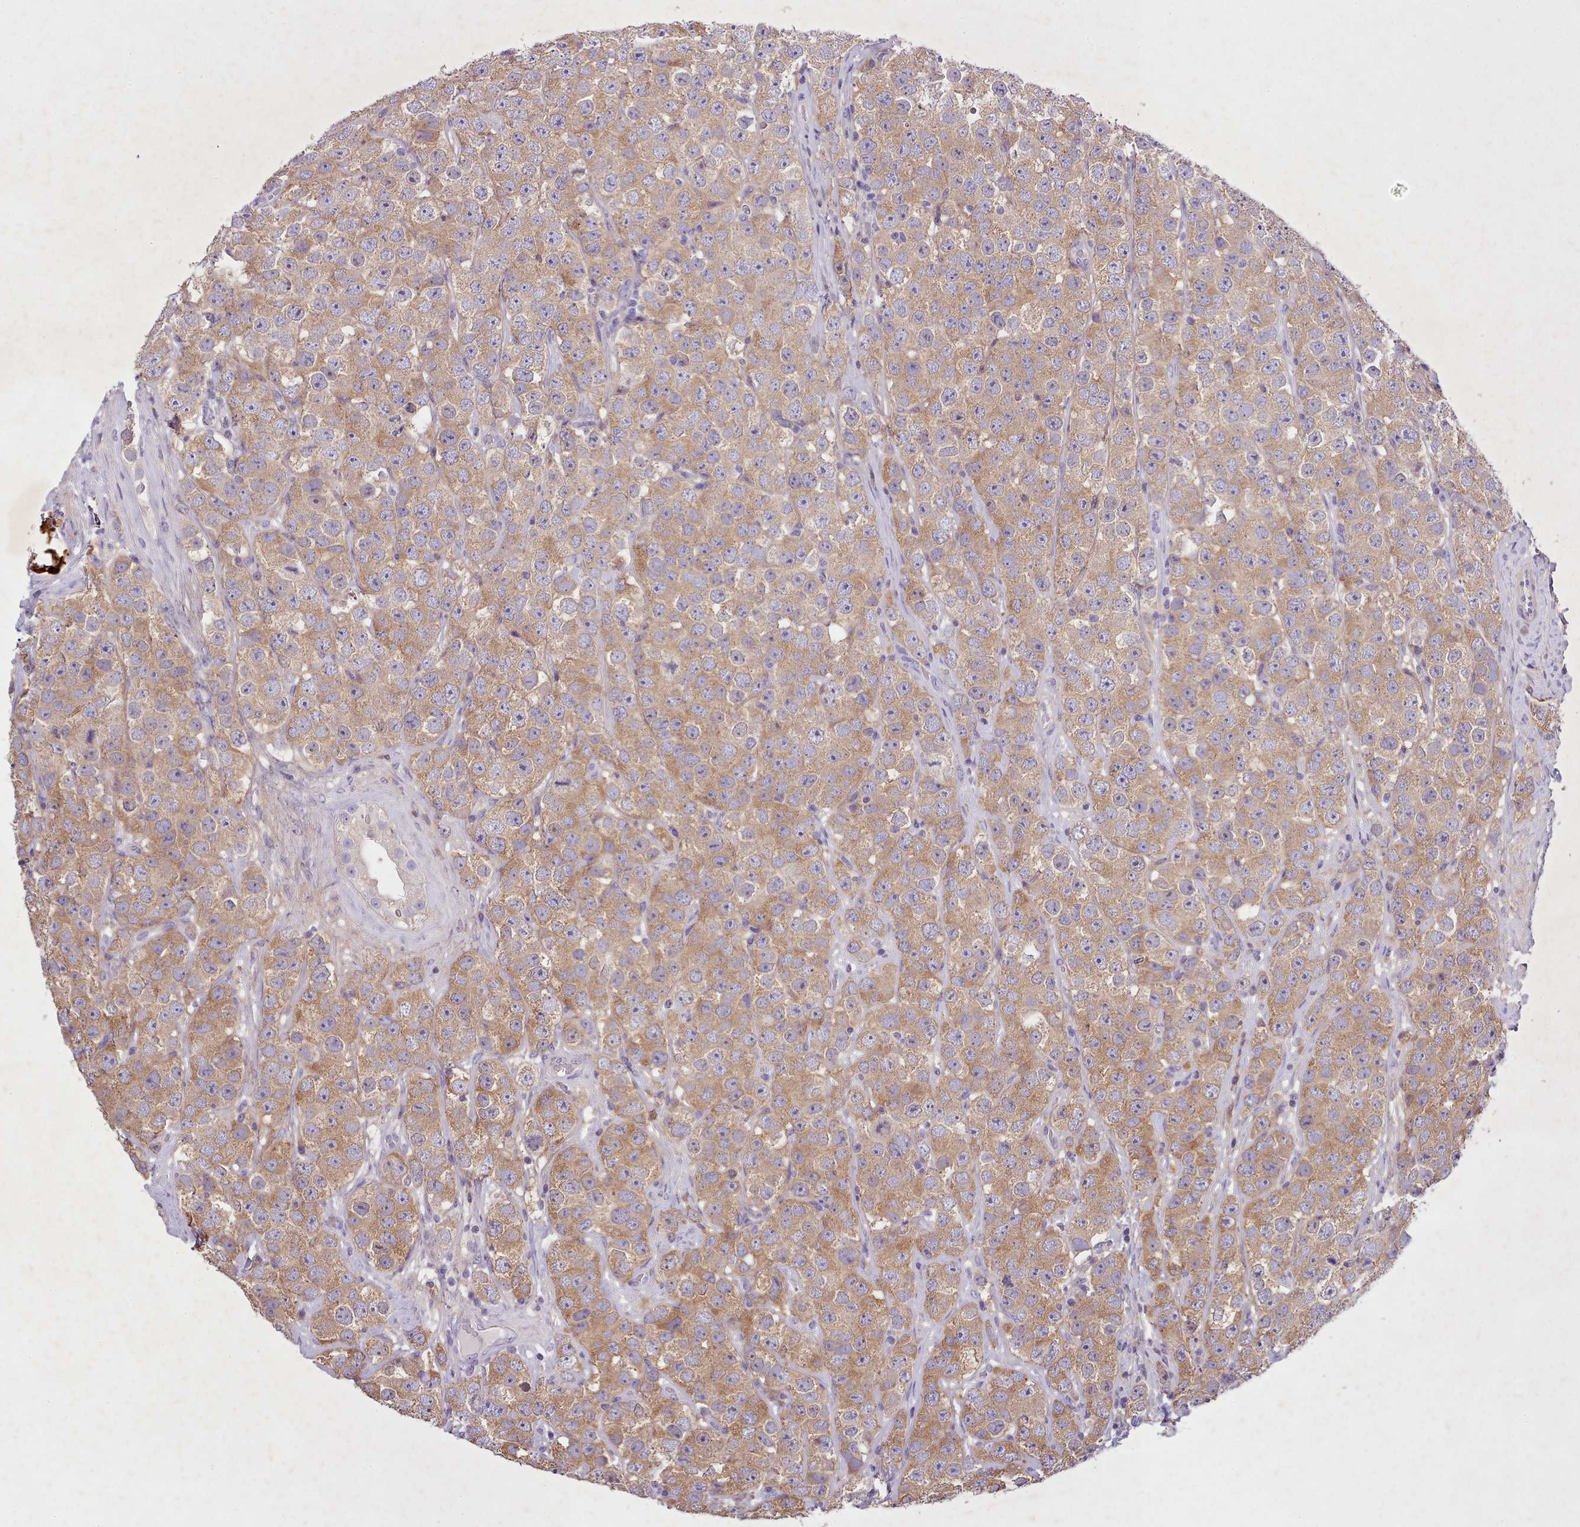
{"staining": {"intensity": "moderate", "quantity": ">75%", "location": "cytoplasmic/membranous"}, "tissue": "testis cancer", "cell_type": "Tumor cells", "image_type": "cancer", "snomed": [{"axis": "morphology", "description": "Seminoma, NOS"}, {"axis": "topography", "description": "Testis"}], "caption": "The immunohistochemical stain shows moderate cytoplasmic/membranous positivity in tumor cells of testis cancer tissue.", "gene": "SETX", "patient": {"sex": "male", "age": 28}}